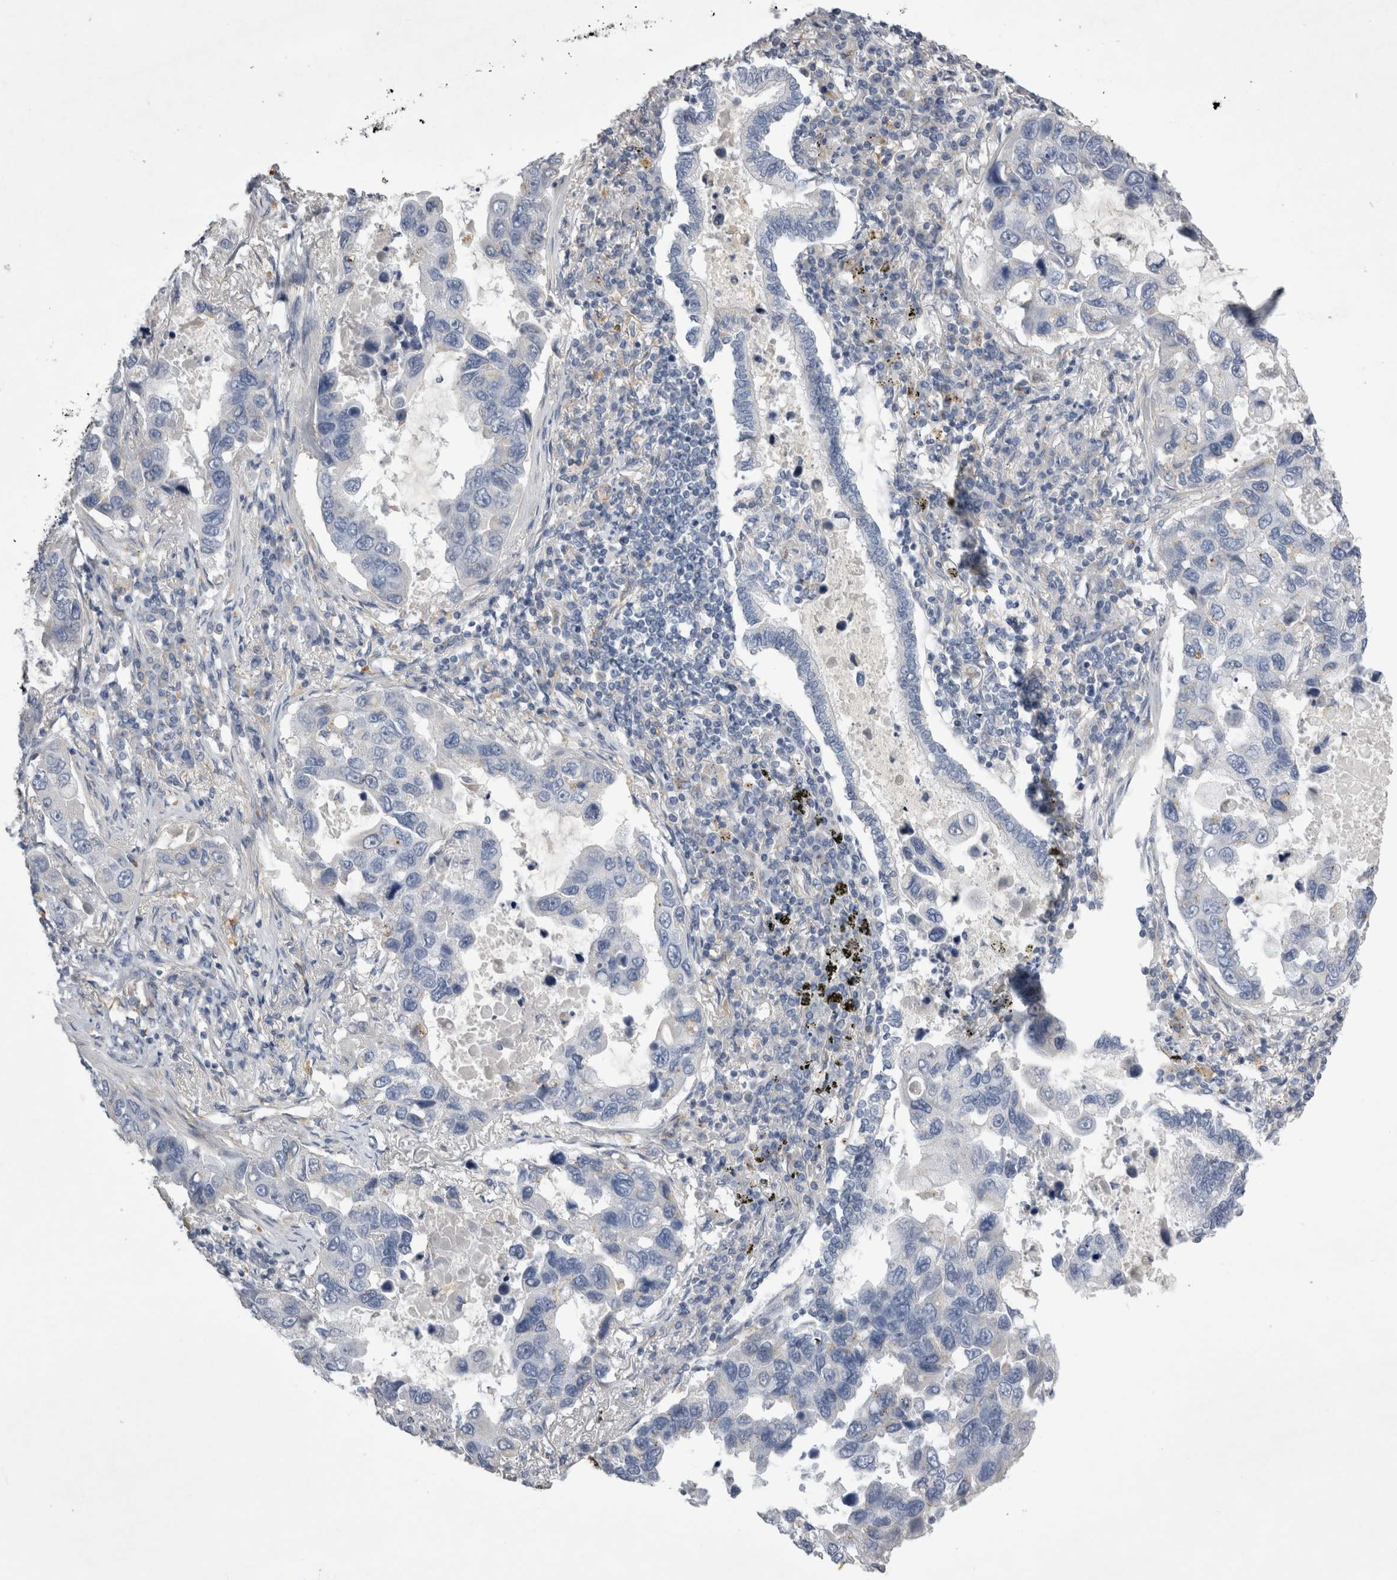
{"staining": {"intensity": "negative", "quantity": "none", "location": "none"}, "tissue": "lung cancer", "cell_type": "Tumor cells", "image_type": "cancer", "snomed": [{"axis": "morphology", "description": "Adenocarcinoma, NOS"}, {"axis": "topography", "description": "Lung"}], "caption": "Tumor cells show no significant protein expression in lung cancer.", "gene": "STRADB", "patient": {"sex": "male", "age": 64}}